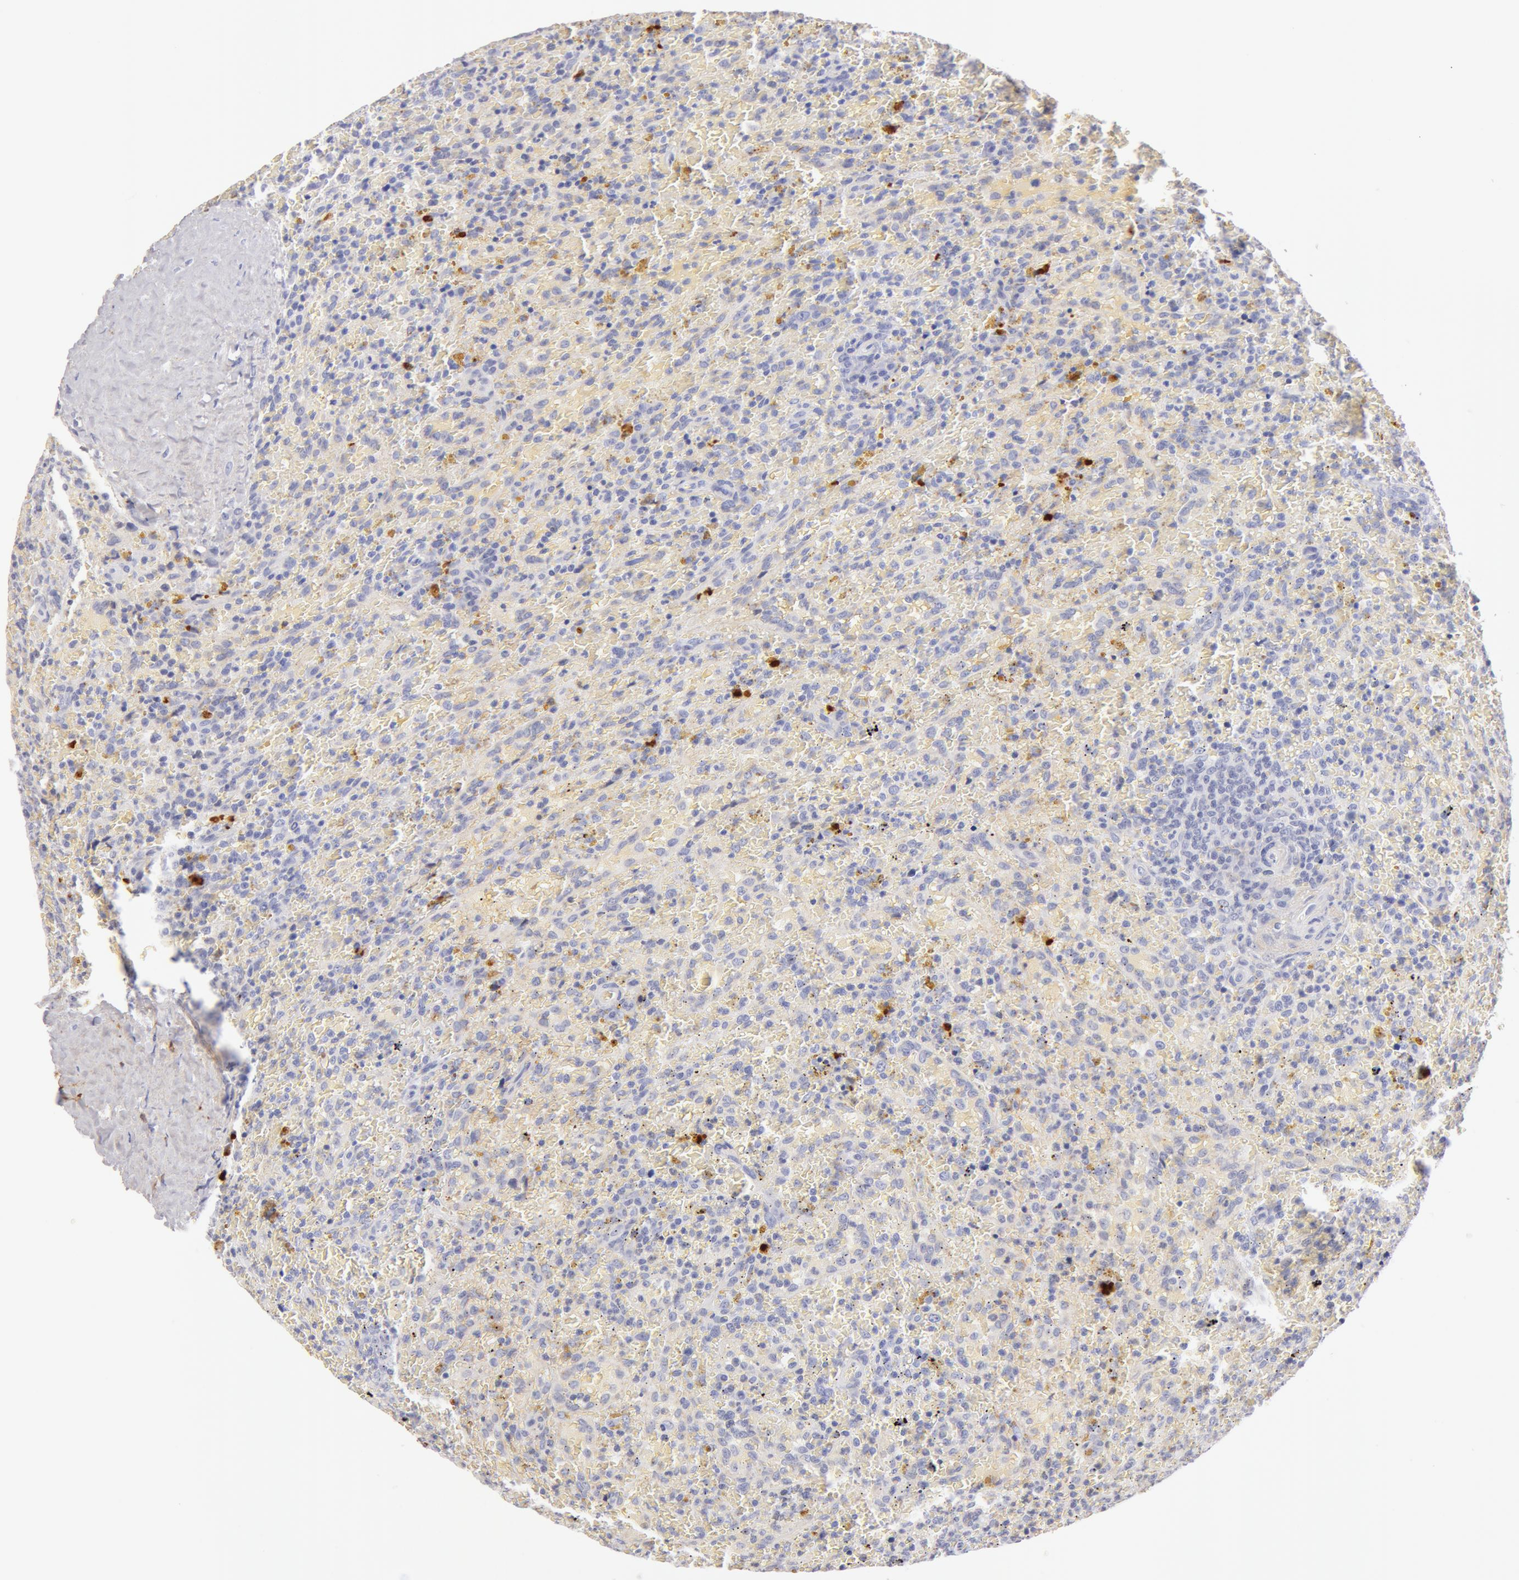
{"staining": {"intensity": "strong", "quantity": "<25%", "location": "cytoplasmic/membranous,nuclear"}, "tissue": "lymphoma", "cell_type": "Tumor cells", "image_type": "cancer", "snomed": [{"axis": "morphology", "description": "Malignant lymphoma, non-Hodgkin's type, High grade"}, {"axis": "topography", "description": "Spleen"}, {"axis": "topography", "description": "Lymph node"}], "caption": "Brown immunohistochemical staining in human malignant lymphoma, non-Hodgkin's type (high-grade) reveals strong cytoplasmic/membranous and nuclear staining in approximately <25% of tumor cells.", "gene": "AHSG", "patient": {"sex": "female", "age": 70}}